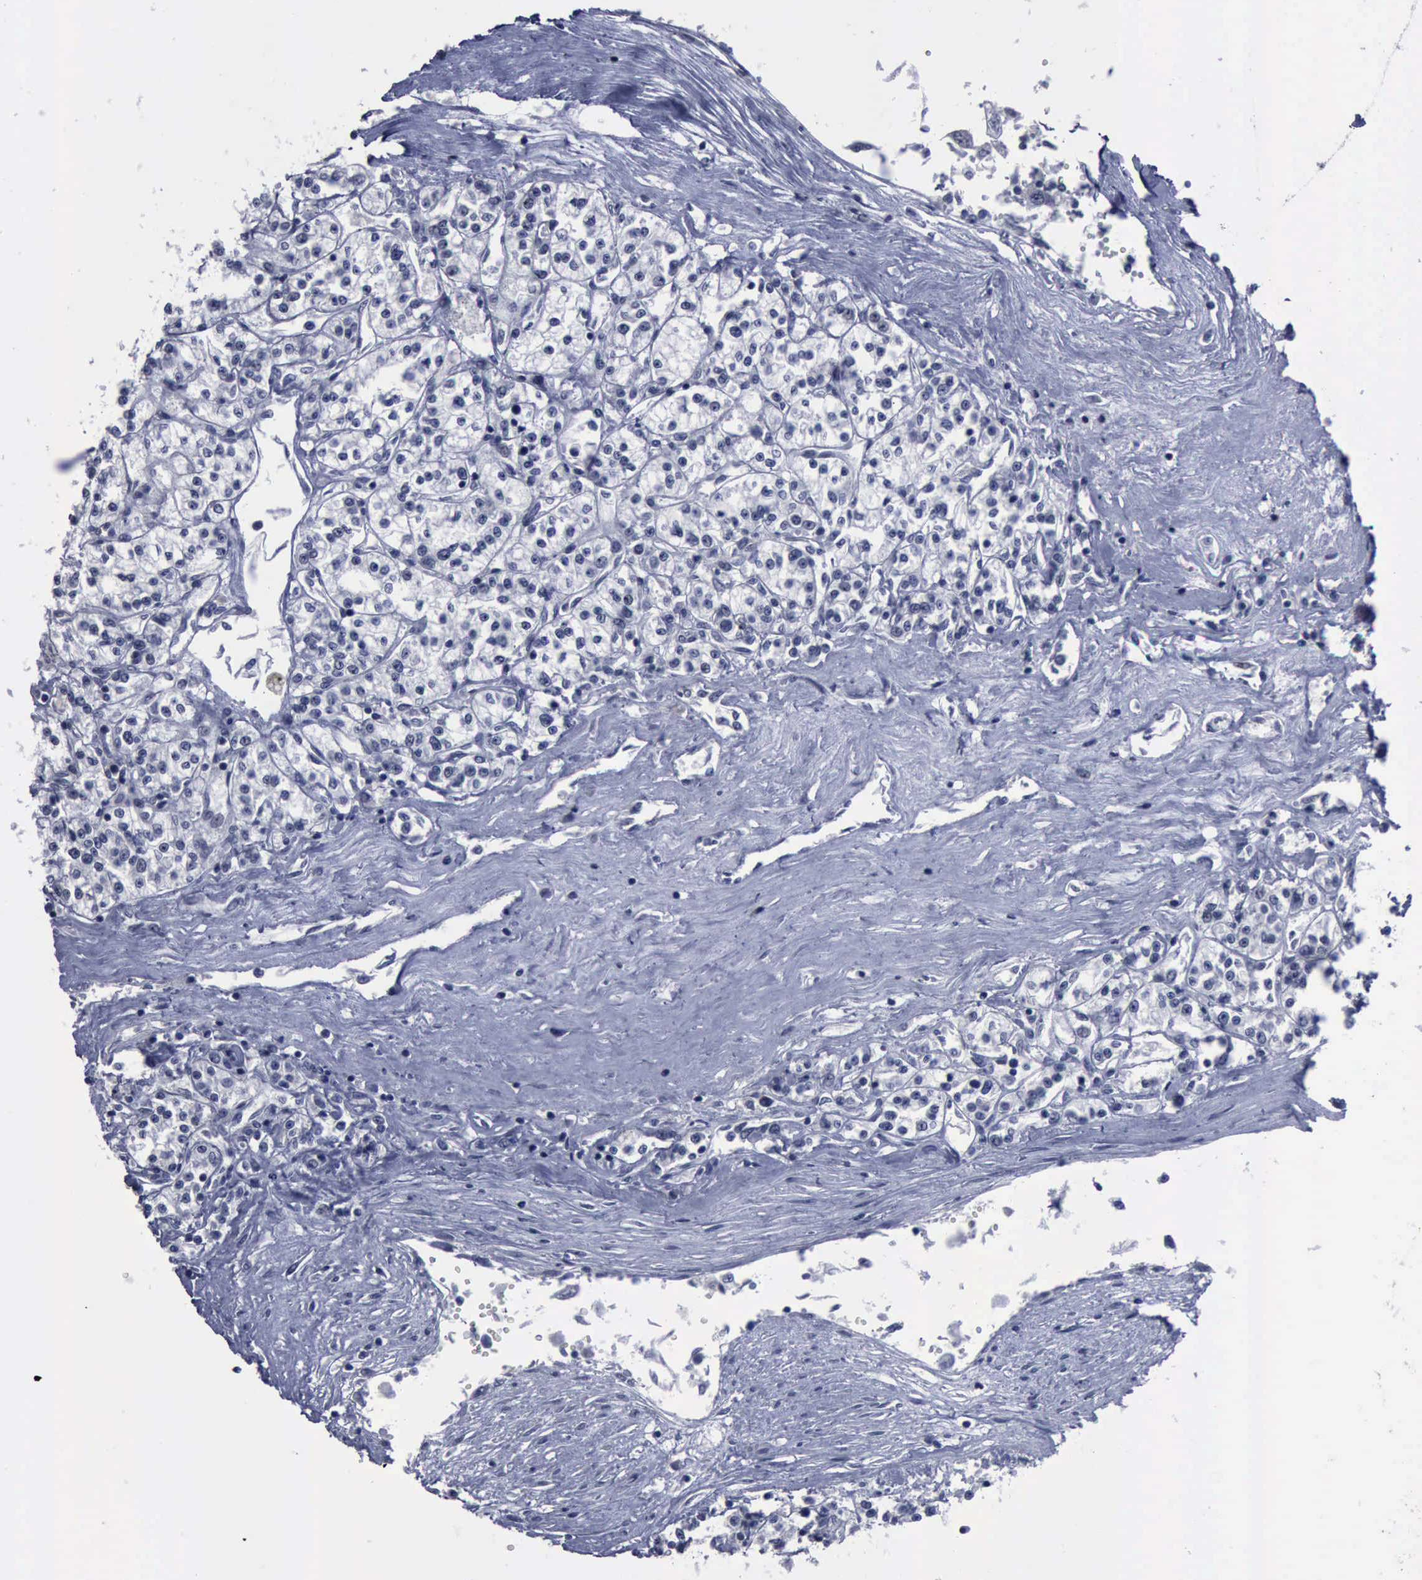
{"staining": {"intensity": "negative", "quantity": "none", "location": "none"}, "tissue": "renal cancer", "cell_type": "Tumor cells", "image_type": "cancer", "snomed": [{"axis": "morphology", "description": "Adenocarcinoma, NOS"}, {"axis": "topography", "description": "Kidney"}], "caption": "Immunohistochemical staining of adenocarcinoma (renal) shows no significant staining in tumor cells.", "gene": "BRD1", "patient": {"sex": "female", "age": 76}}